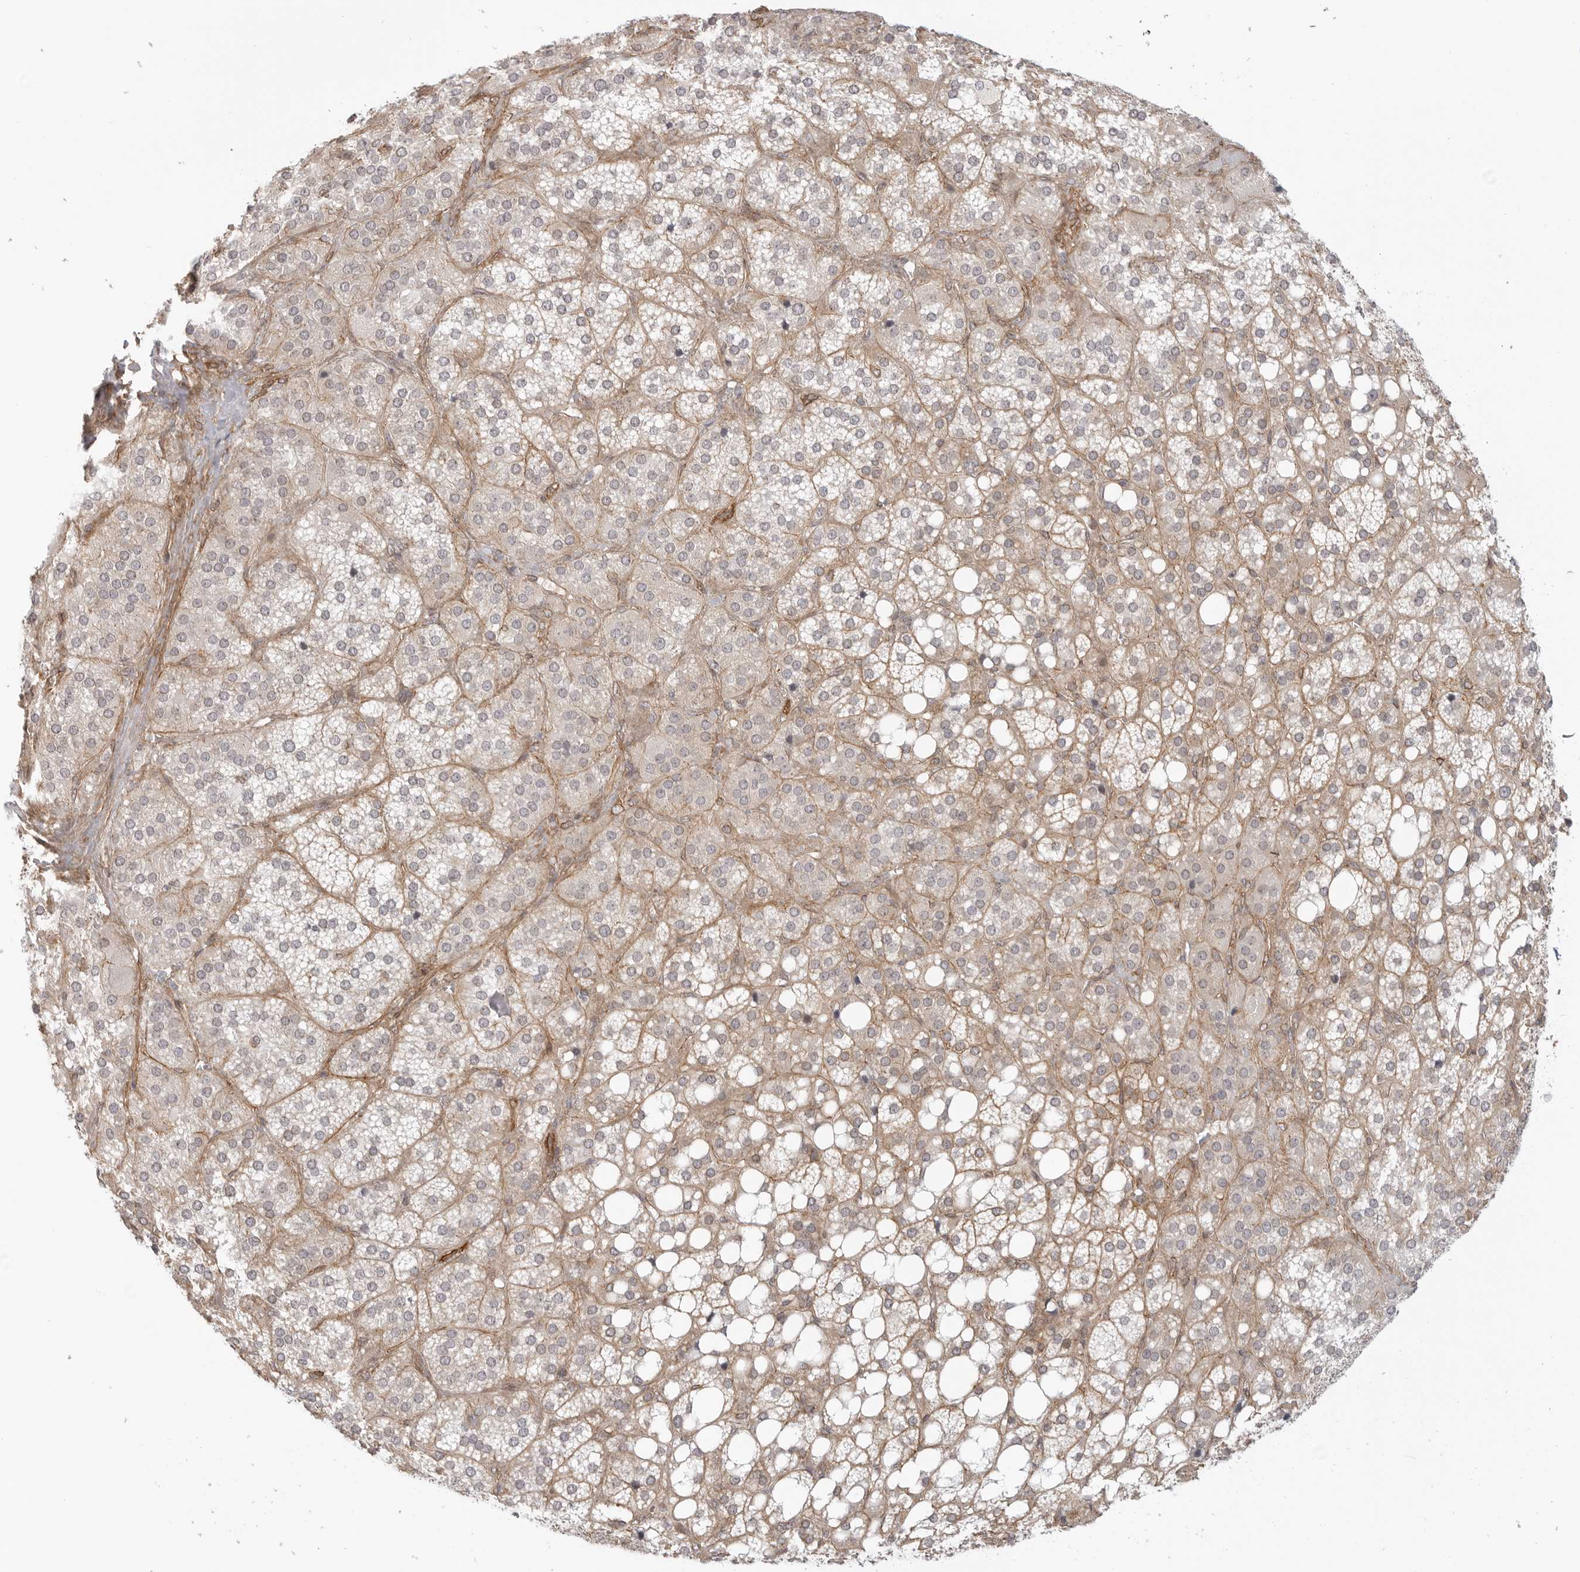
{"staining": {"intensity": "weak", "quantity": "<25%", "location": "cytoplasmic/membranous"}, "tissue": "adrenal gland", "cell_type": "Glandular cells", "image_type": "normal", "snomed": [{"axis": "morphology", "description": "Normal tissue, NOS"}, {"axis": "topography", "description": "Adrenal gland"}], "caption": "Micrograph shows no protein expression in glandular cells of benign adrenal gland.", "gene": "ATOH7", "patient": {"sex": "female", "age": 59}}